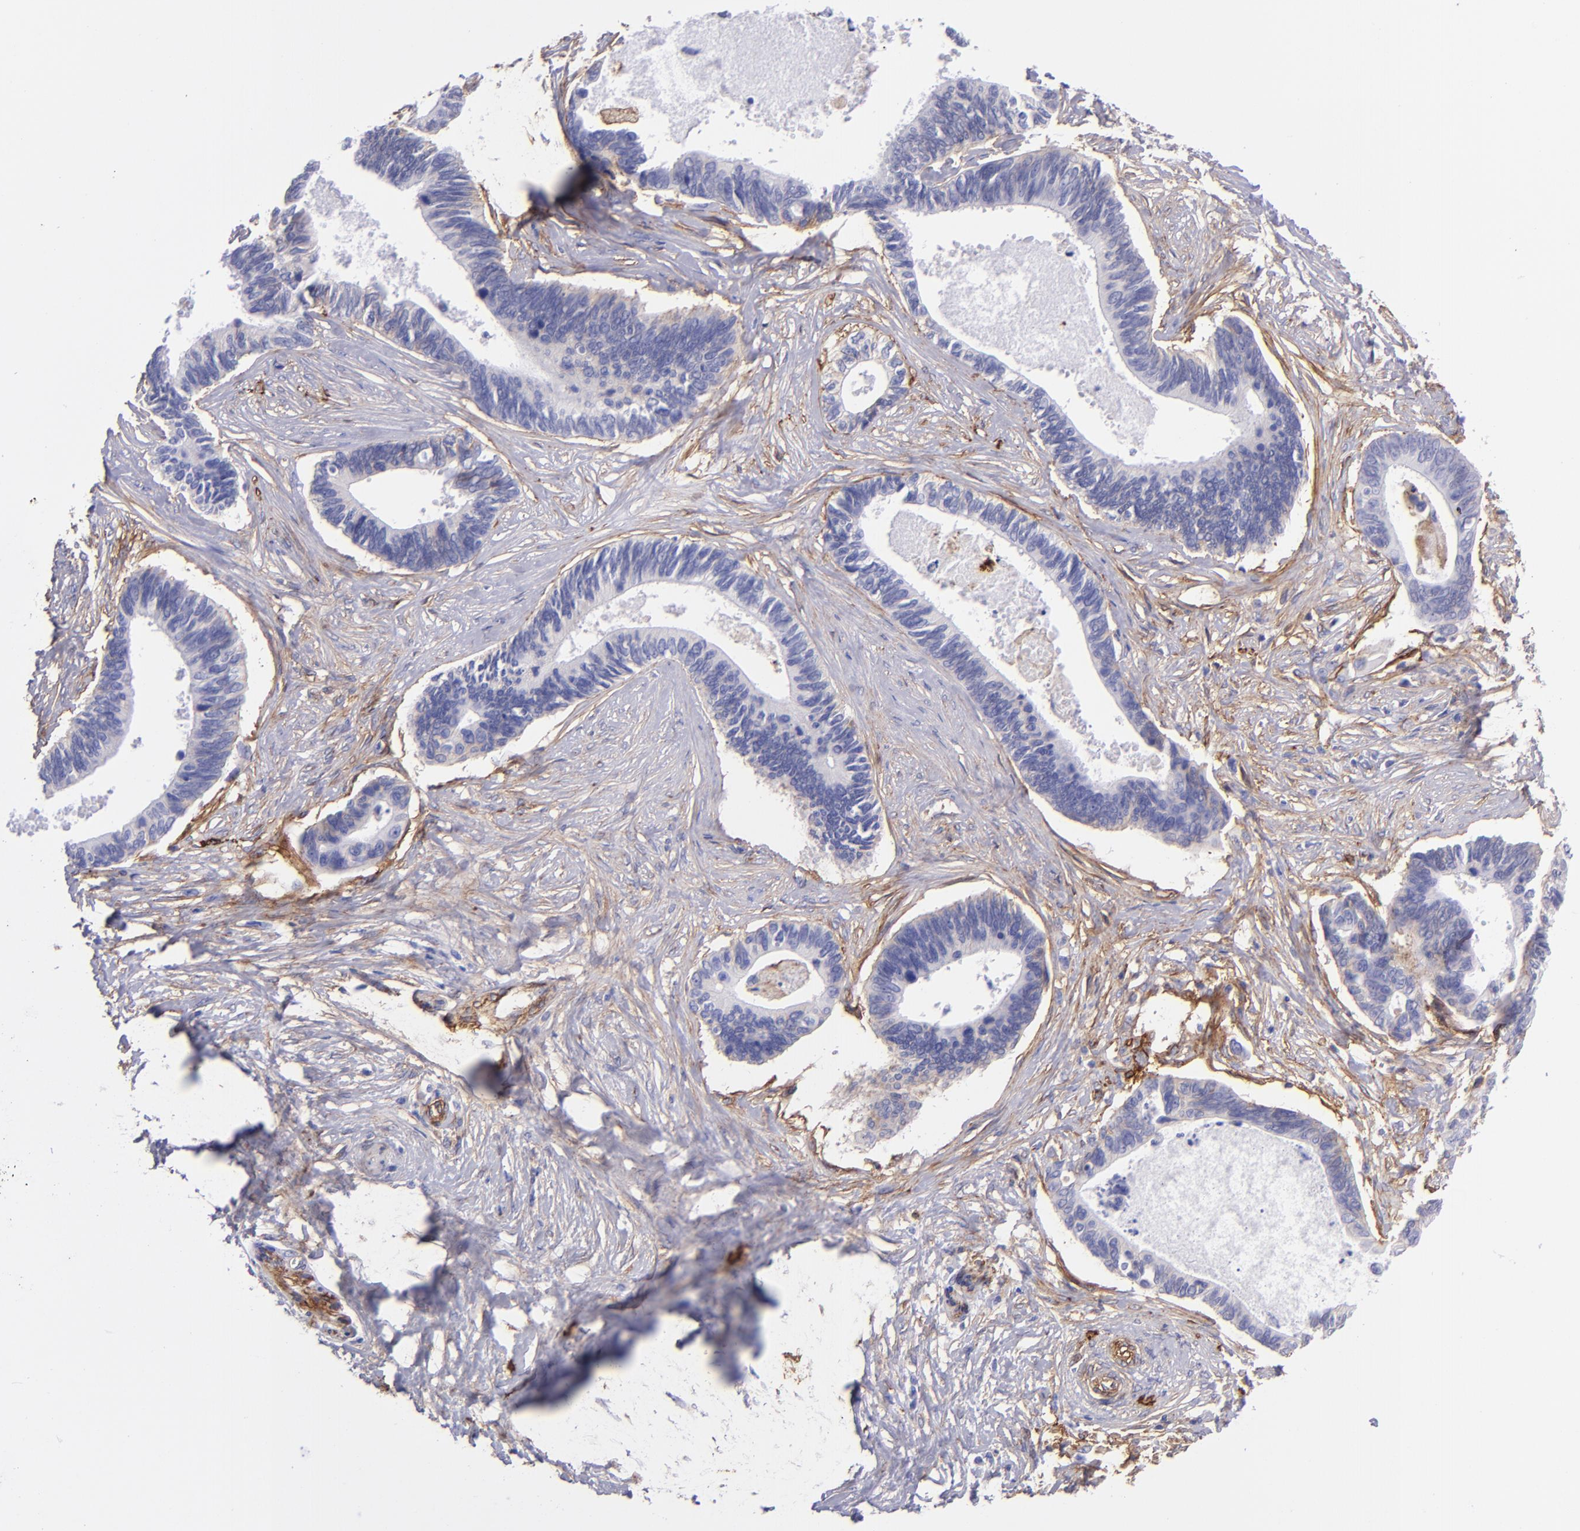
{"staining": {"intensity": "negative", "quantity": "none", "location": "none"}, "tissue": "pancreatic cancer", "cell_type": "Tumor cells", "image_type": "cancer", "snomed": [{"axis": "morphology", "description": "Adenocarcinoma, NOS"}, {"axis": "topography", "description": "Pancreas"}], "caption": "Tumor cells are negative for brown protein staining in pancreatic cancer.", "gene": "ITGAV", "patient": {"sex": "female", "age": 70}}